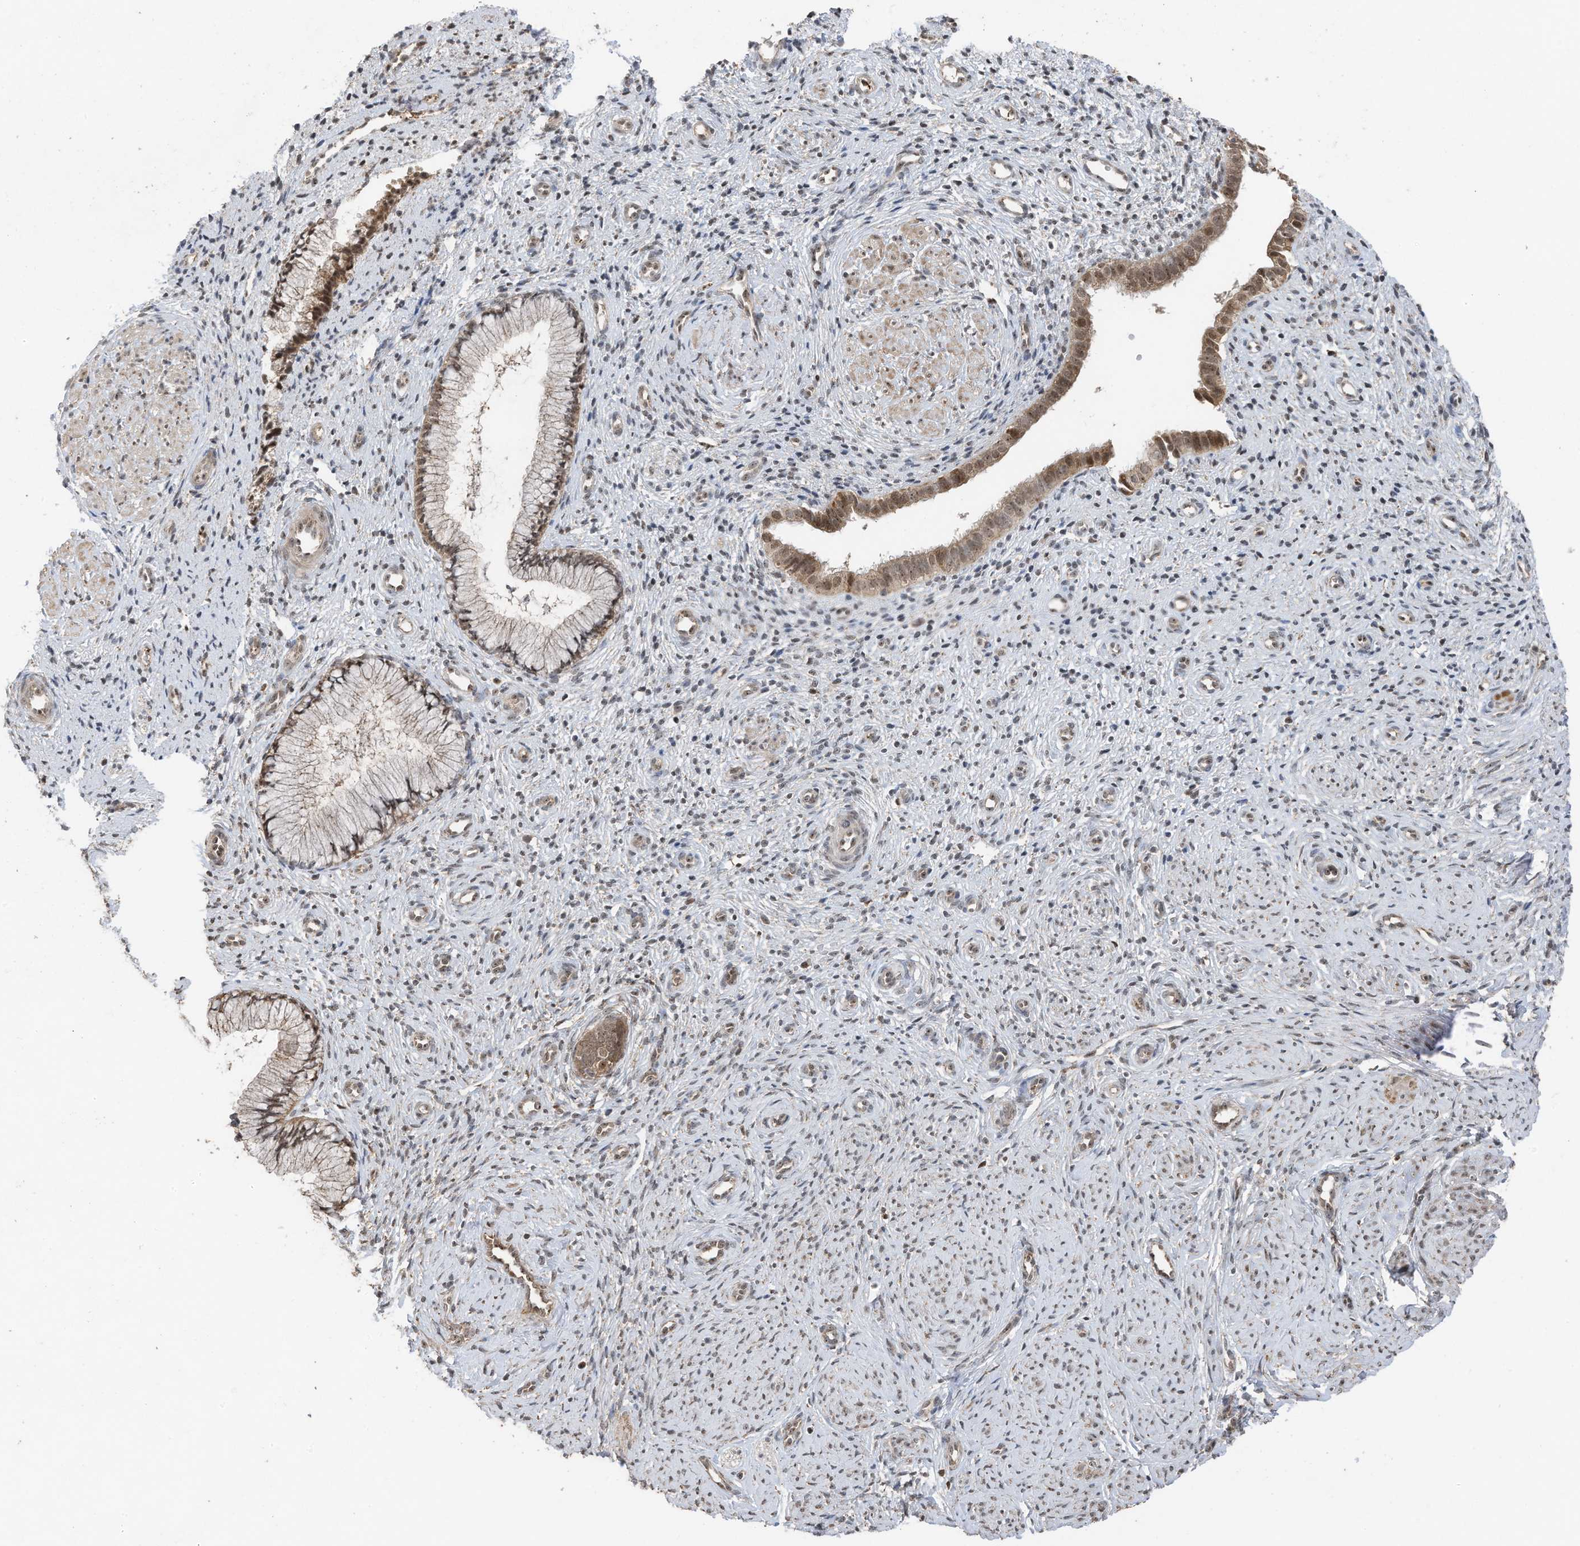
{"staining": {"intensity": "moderate", "quantity": ">75%", "location": "cytoplasmic/membranous,nuclear"}, "tissue": "cervix", "cell_type": "Glandular cells", "image_type": "normal", "snomed": [{"axis": "morphology", "description": "Normal tissue, NOS"}, {"axis": "topography", "description": "Cervix"}], "caption": "IHC of normal human cervix exhibits medium levels of moderate cytoplasmic/membranous,nuclear positivity in about >75% of glandular cells. The staining is performed using DAB (3,3'-diaminobenzidine) brown chromogen to label protein expression. The nuclei are counter-stained blue using hematoxylin.", "gene": "ERLEC1", "patient": {"sex": "female", "age": 27}}